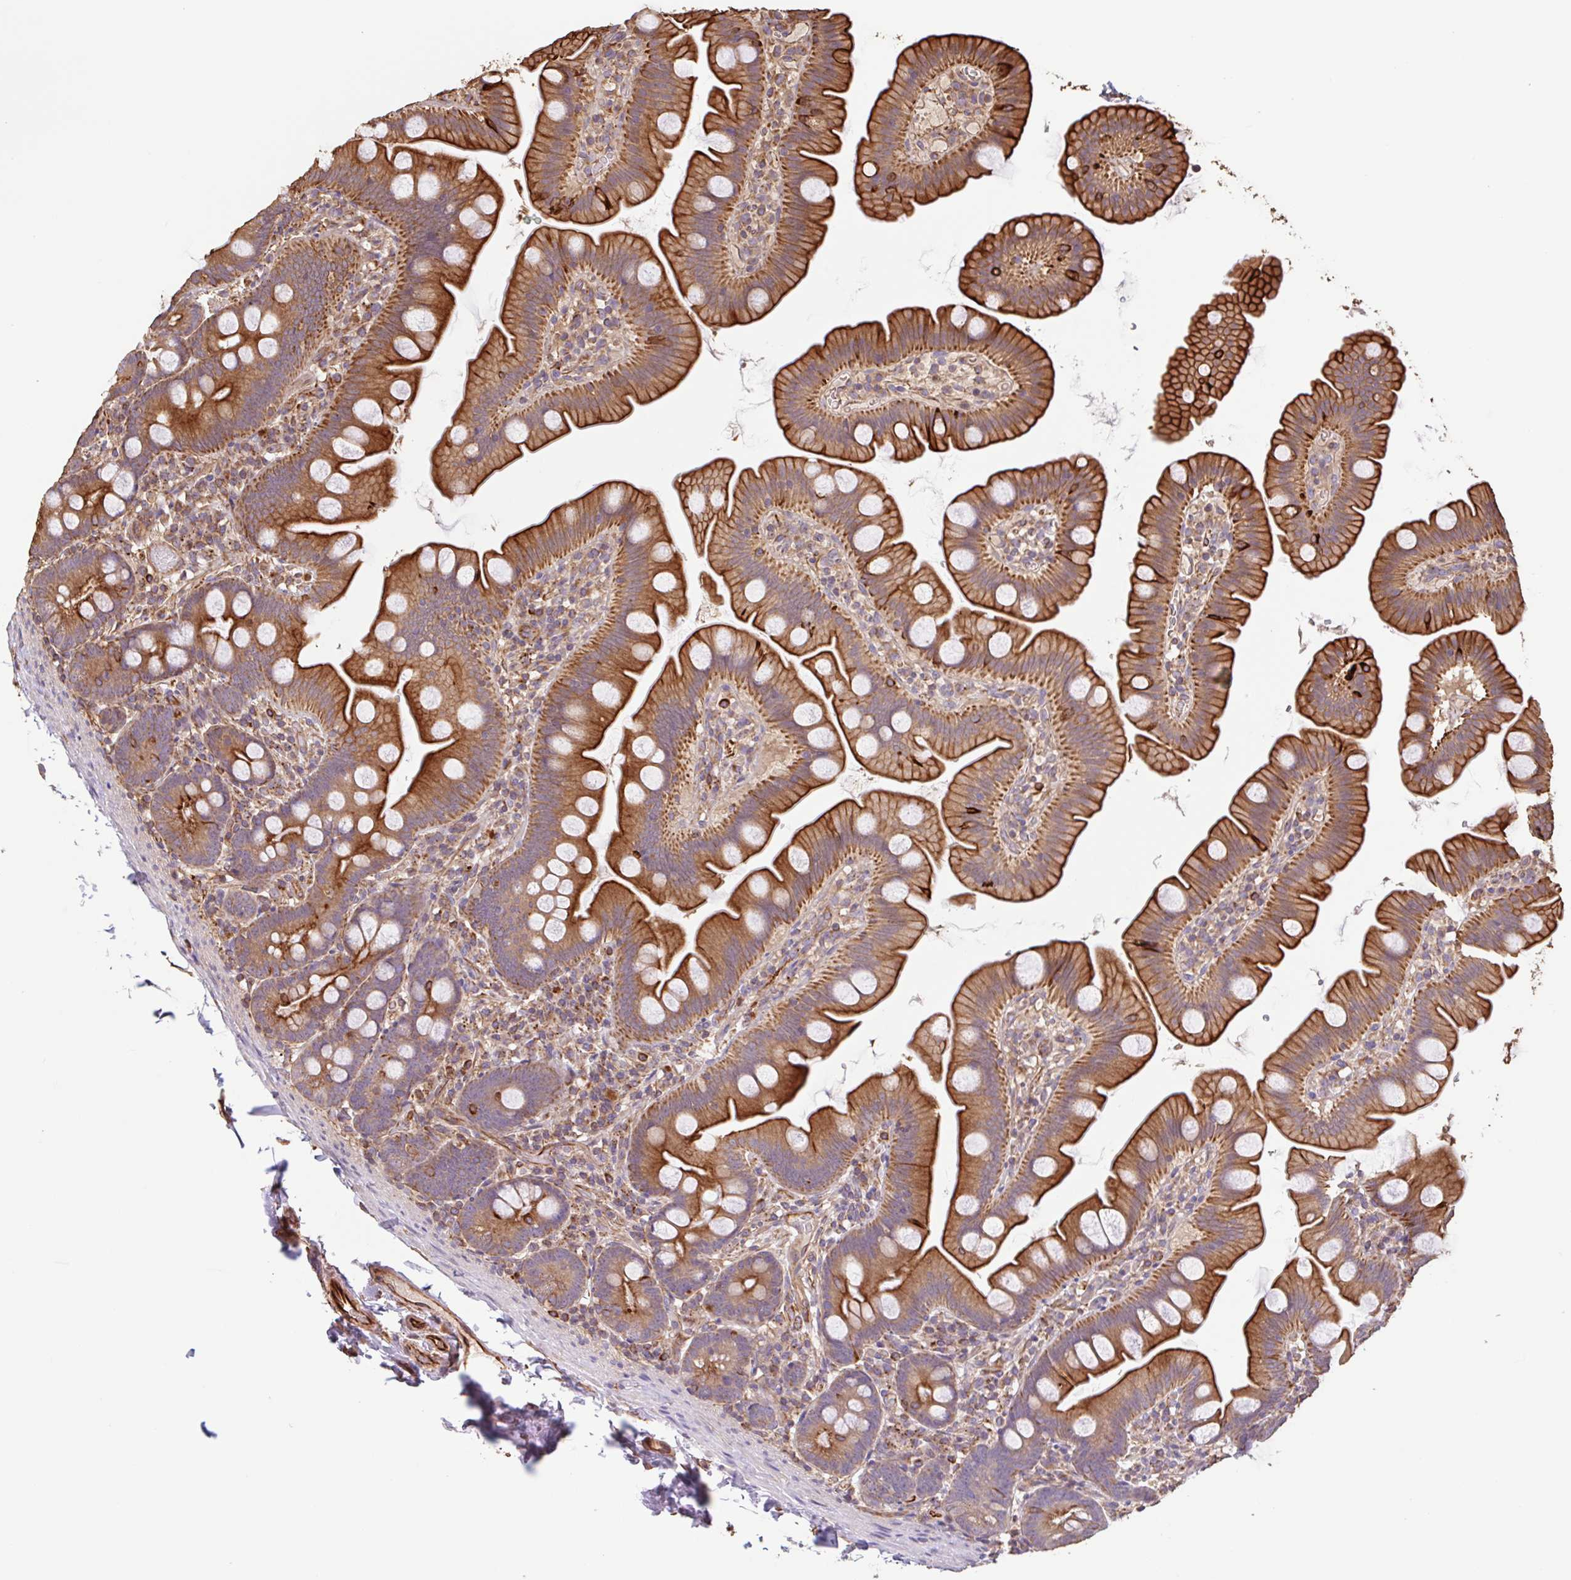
{"staining": {"intensity": "strong", "quantity": ">75%", "location": "cytoplasmic/membranous"}, "tissue": "small intestine", "cell_type": "Glandular cells", "image_type": "normal", "snomed": [{"axis": "morphology", "description": "Normal tissue, NOS"}, {"axis": "topography", "description": "Small intestine"}], "caption": "Immunohistochemical staining of unremarkable small intestine shows strong cytoplasmic/membranous protein expression in approximately >75% of glandular cells.", "gene": "ZNF790", "patient": {"sex": "female", "age": 68}}